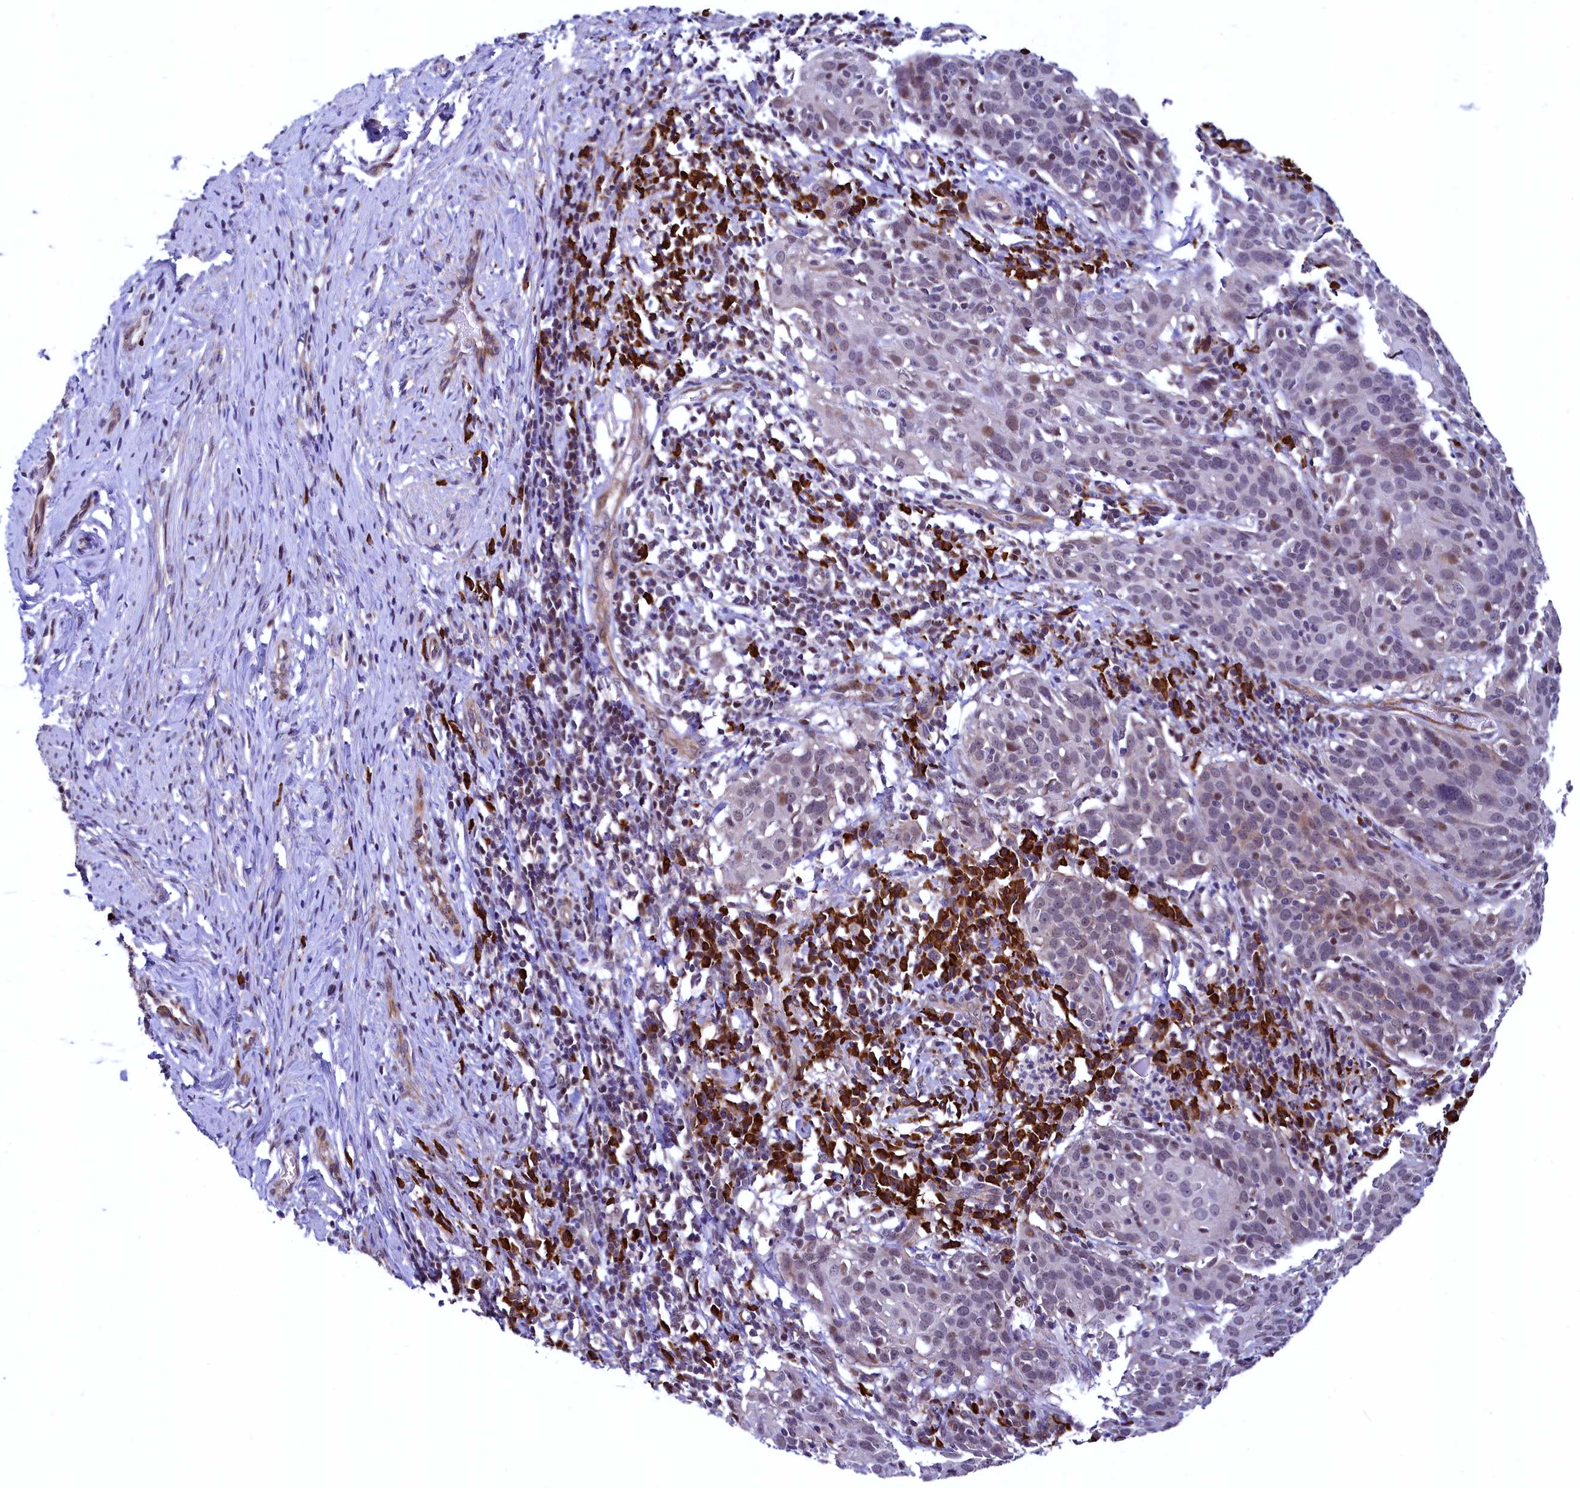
{"staining": {"intensity": "moderate", "quantity": "<25%", "location": "nuclear"}, "tissue": "cervical cancer", "cell_type": "Tumor cells", "image_type": "cancer", "snomed": [{"axis": "morphology", "description": "Squamous cell carcinoma, NOS"}, {"axis": "topography", "description": "Cervix"}], "caption": "High-magnification brightfield microscopy of cervical cancer stained with DAB (3,3'-diaminobenzidine) (brown) and counterstained with hematoxylin (blue). tumor cells exhibit moderate nuclear positivity is appreciated in about<25% of cells.", "gene": "RBFA", "patient": {"sex": "female", "age": 50}}